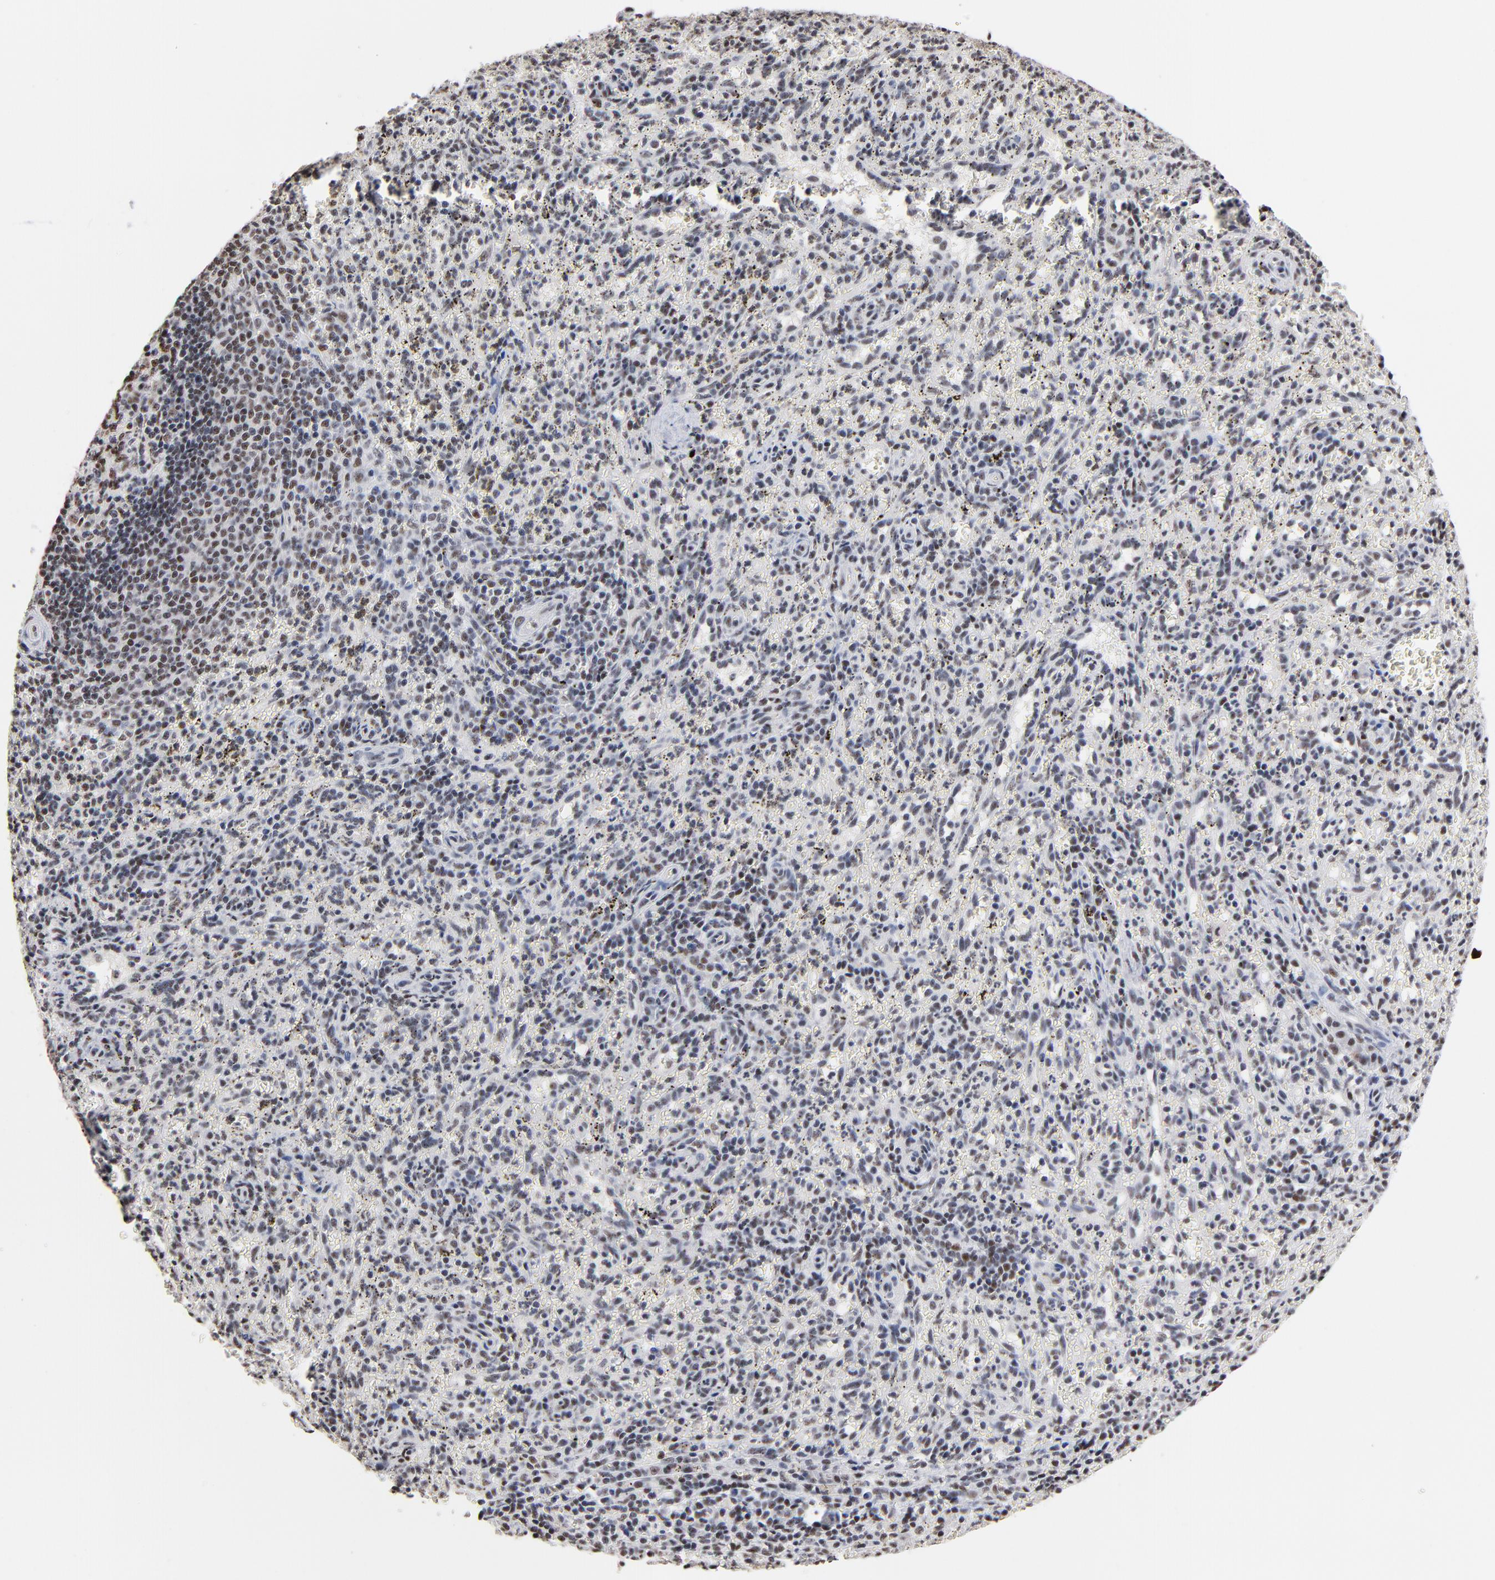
{"staining": {"intensity": "weak", "quantity": "<25%", "location": "nuclear"}, "tissue": "spleen", "cell_type": "Cells in red pulp", "image_type": "normal", "snomed": [{"axis": "morphology", "description": "Normal tissue, NOS"}, {"axis": "topography", "description": "Spleen"}], "caption": "This is an IHC histopathology image of normal spleen. There is no positivity in cells in red pulp.", "gene": "MBD4", "patient": {"sex": "female", "age": 10}}